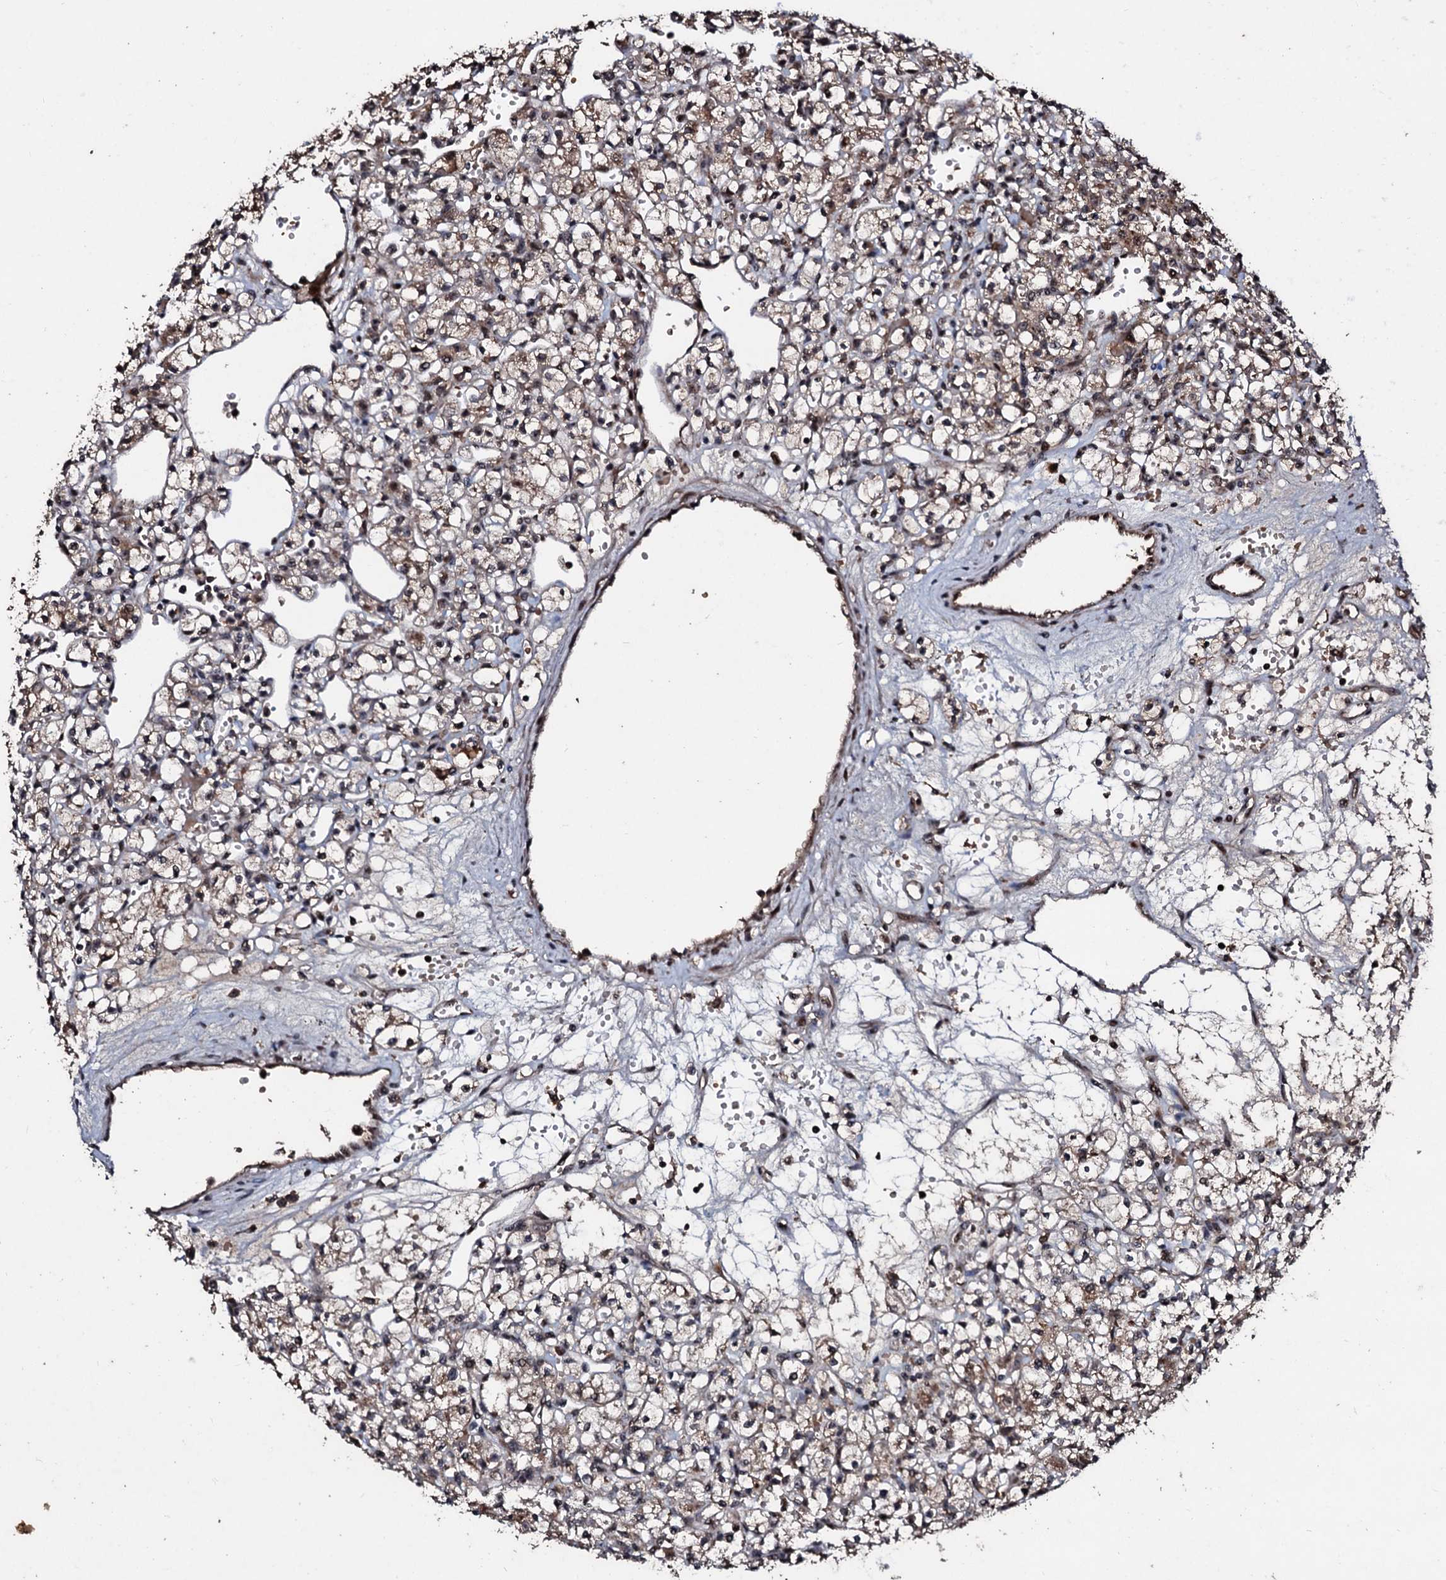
{"staining": {"intensity": "weak", "quantity": "<25%", "location": "cytoplasmic/membranous"}, "tissue": "renal cancer", "cell_type": "Tumor cells", "image_type": "cancer", "snomed": [{"axis": "morphology", "description": "Adenocarcinoma, NOS"}, {"axis": "topography", "description": "Kidney"}], "caption": "Immunohistochemistry (IHC) photomicrograph of renal cancer (adenocarcinoma) stained for a protein (brown), which shows no staining in tumor cells.", "gene": "SUPT7L", "patient": {"sex": "female", "age": 59}}